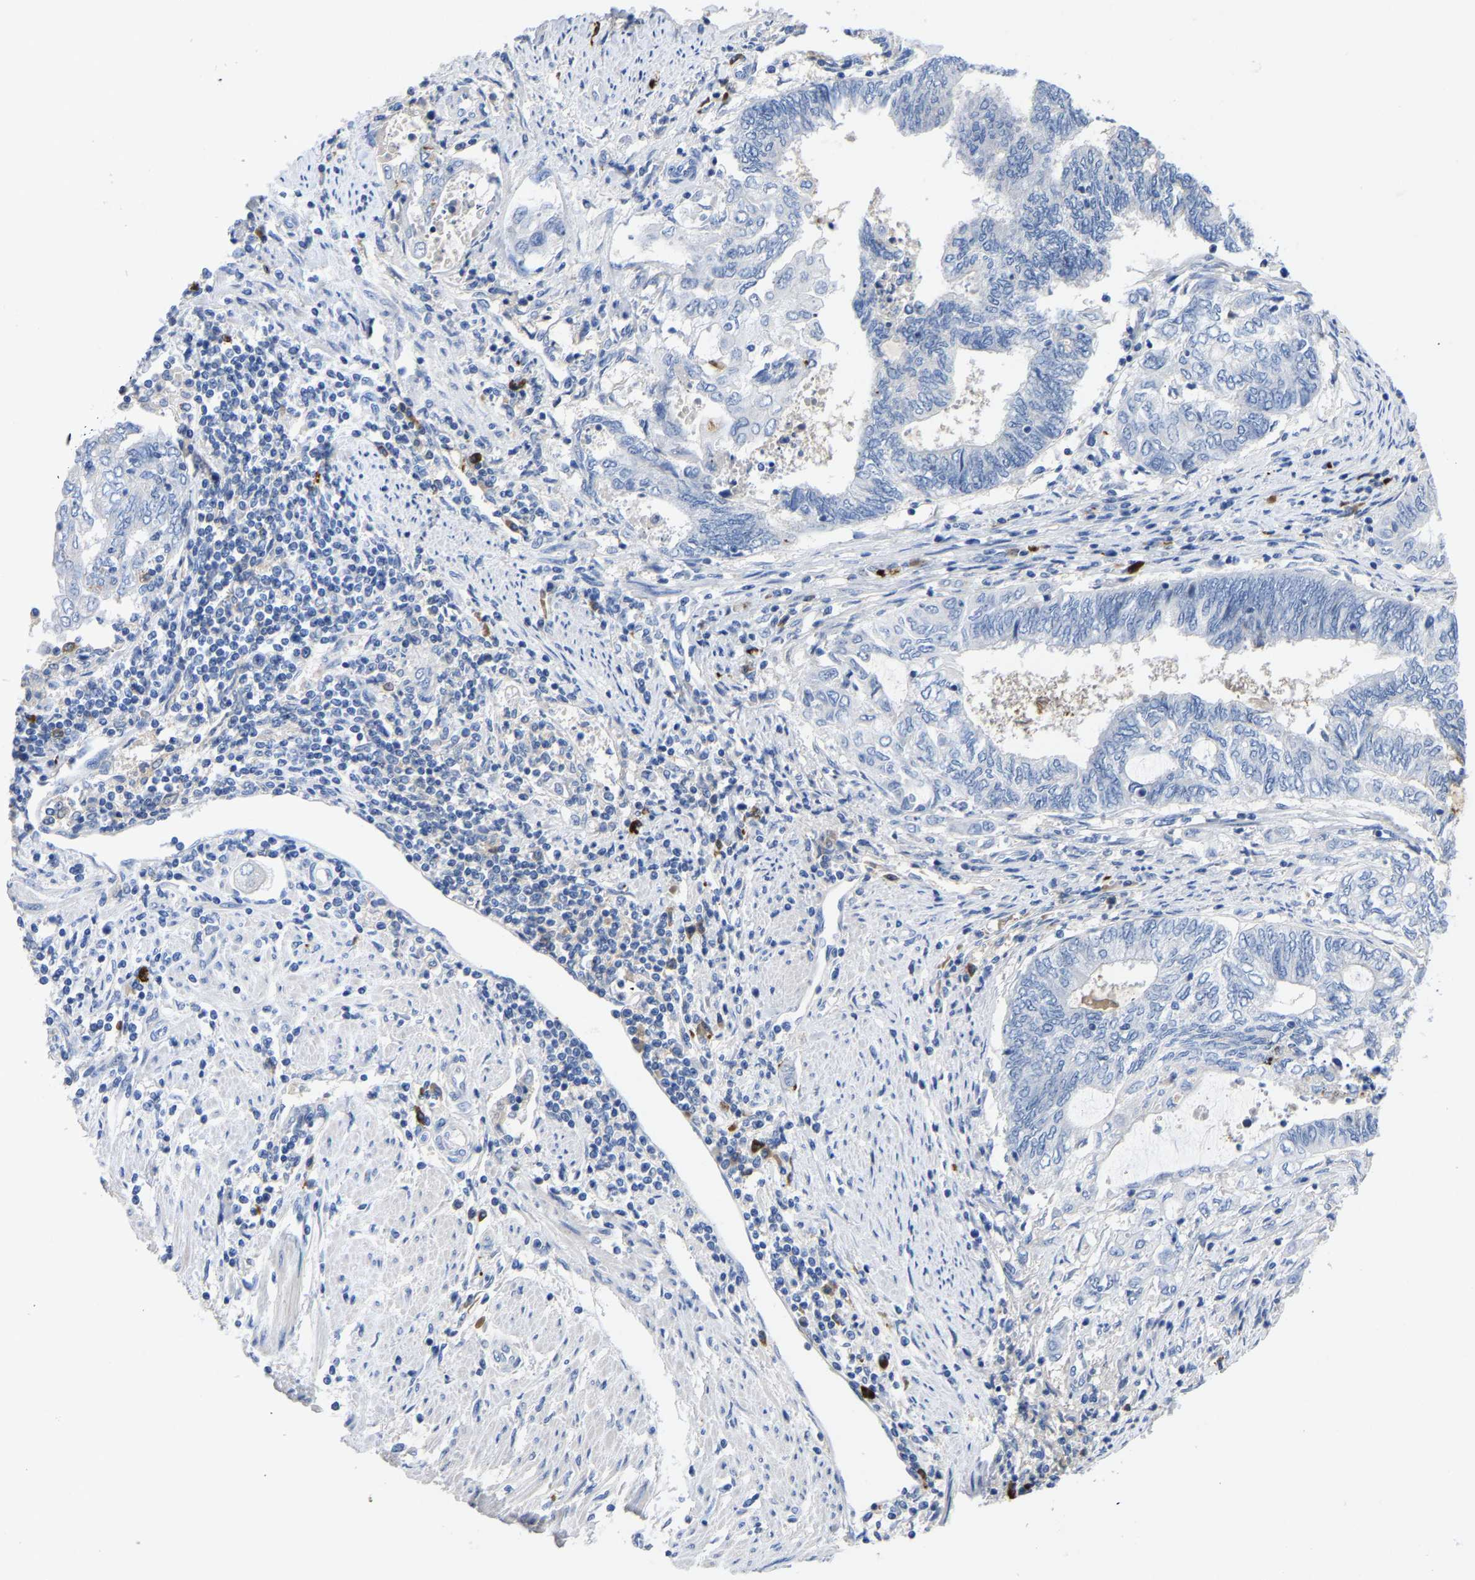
{"staining": {"intensity": "negative", "quantity": "none", "location": "none"}, "tissue": "endometrial cancer", "cell_type": "Tumor cells", "image_type": "cancer", "snomed": [{"axis": "morphology", "description": "Adenocarcinoma, NOS"}, {"axis": "topography", "description": "Uterus"}, {"axis": "topography", "description": "Endometrium"}], "caption": "This is an IHC micrograph of endometrial cancer. There is no staining in tumor cells.", "gene": "FGF18", "patient": {"sex": "female", "age": 70}}